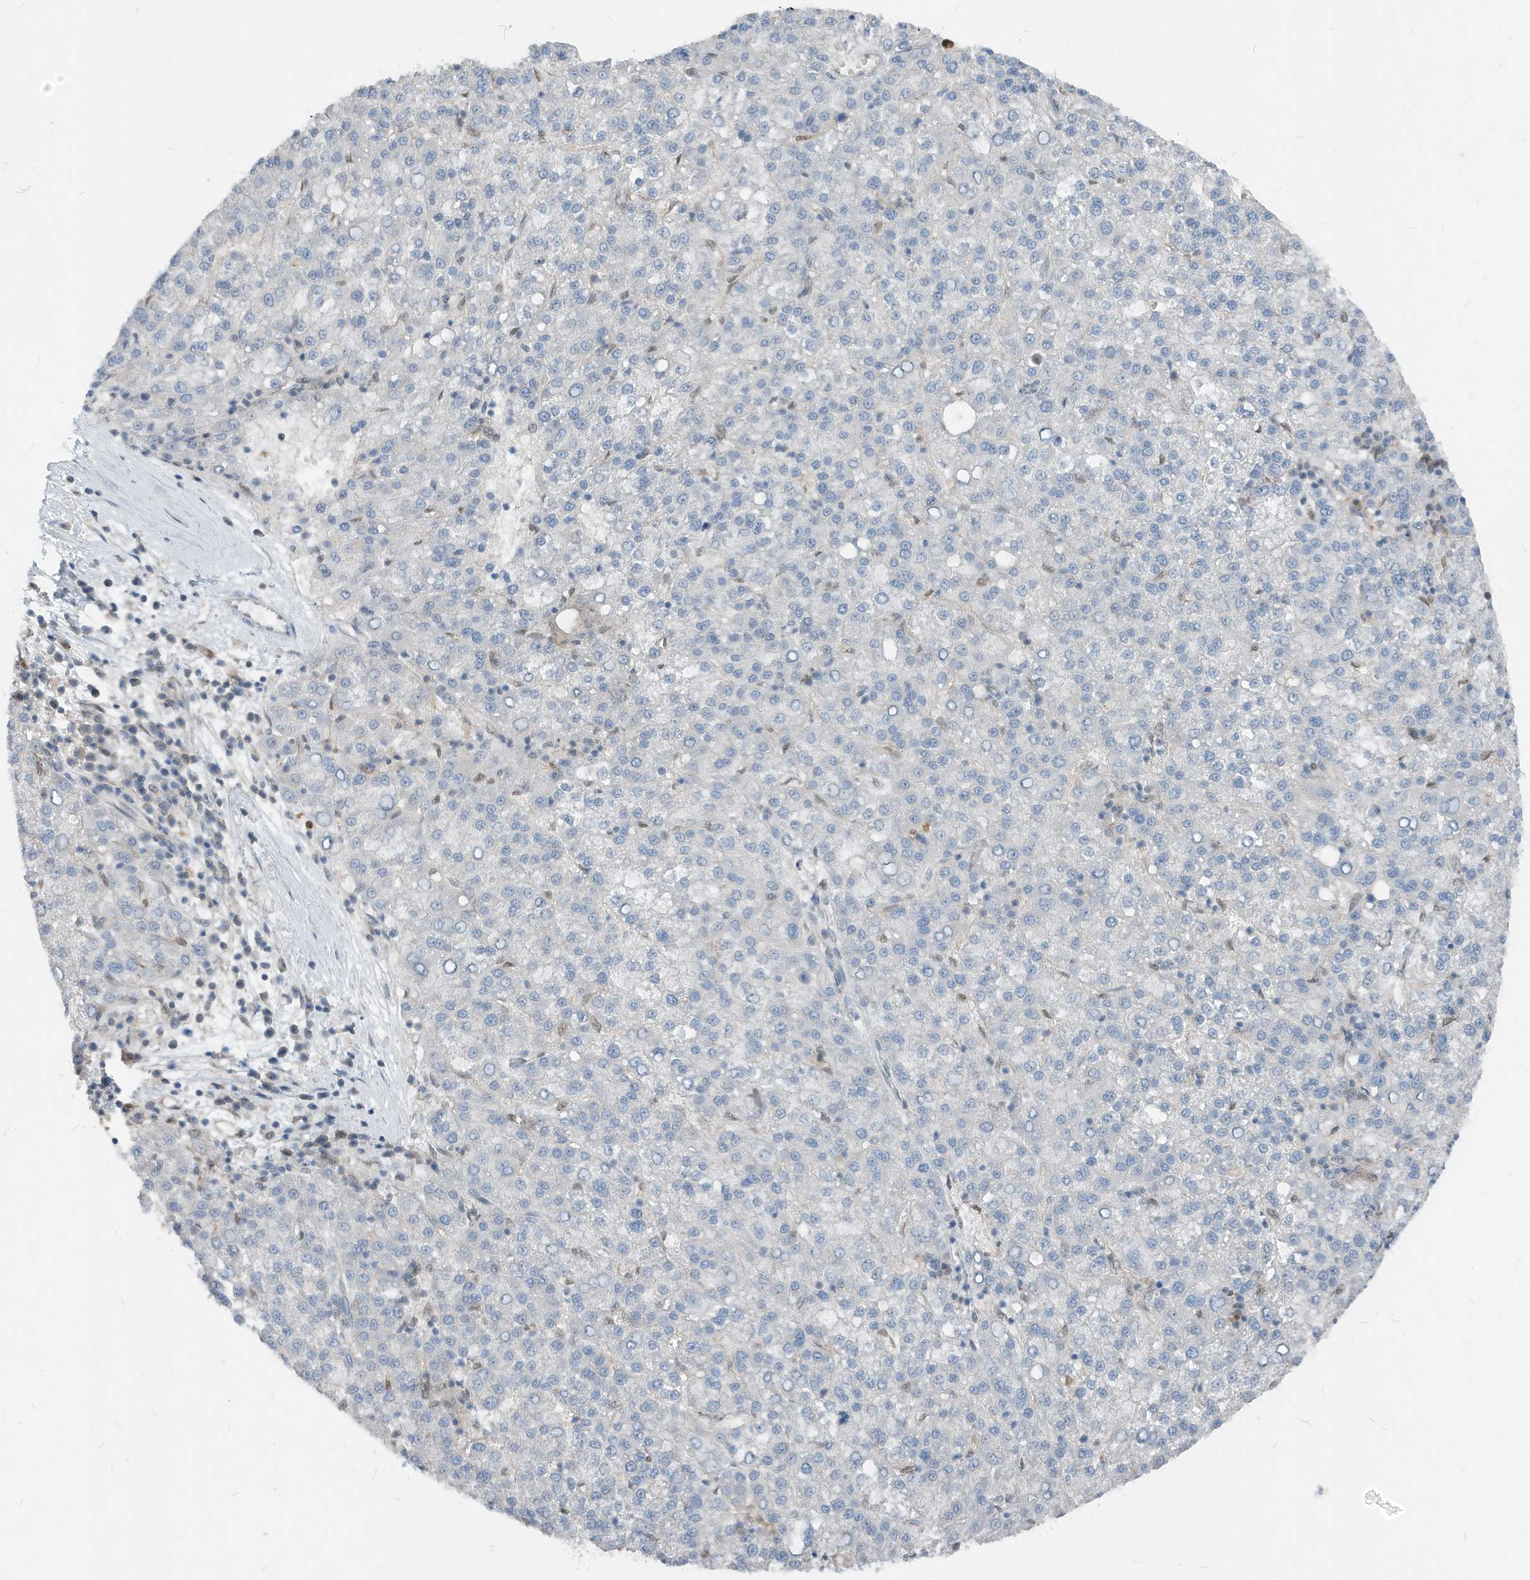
{"staining": {"intensity": "negative", "quantity": "none", "location": "none"}, "tissue": "liver cancer", "cell_type": "Tumor cells", "image_type": "cancer", "snomed": [{"axis": "morphology", "description": "Carcinoma, Hepatocellular, NOS"}, {"axis": "topography", "description": "Liver"}], "caption": "Photomicrograph shows no significant protein staining in tumor cells of liver cancer.", "gene": "NCOA7", "patient": {"sex": "female", "age": 58}}